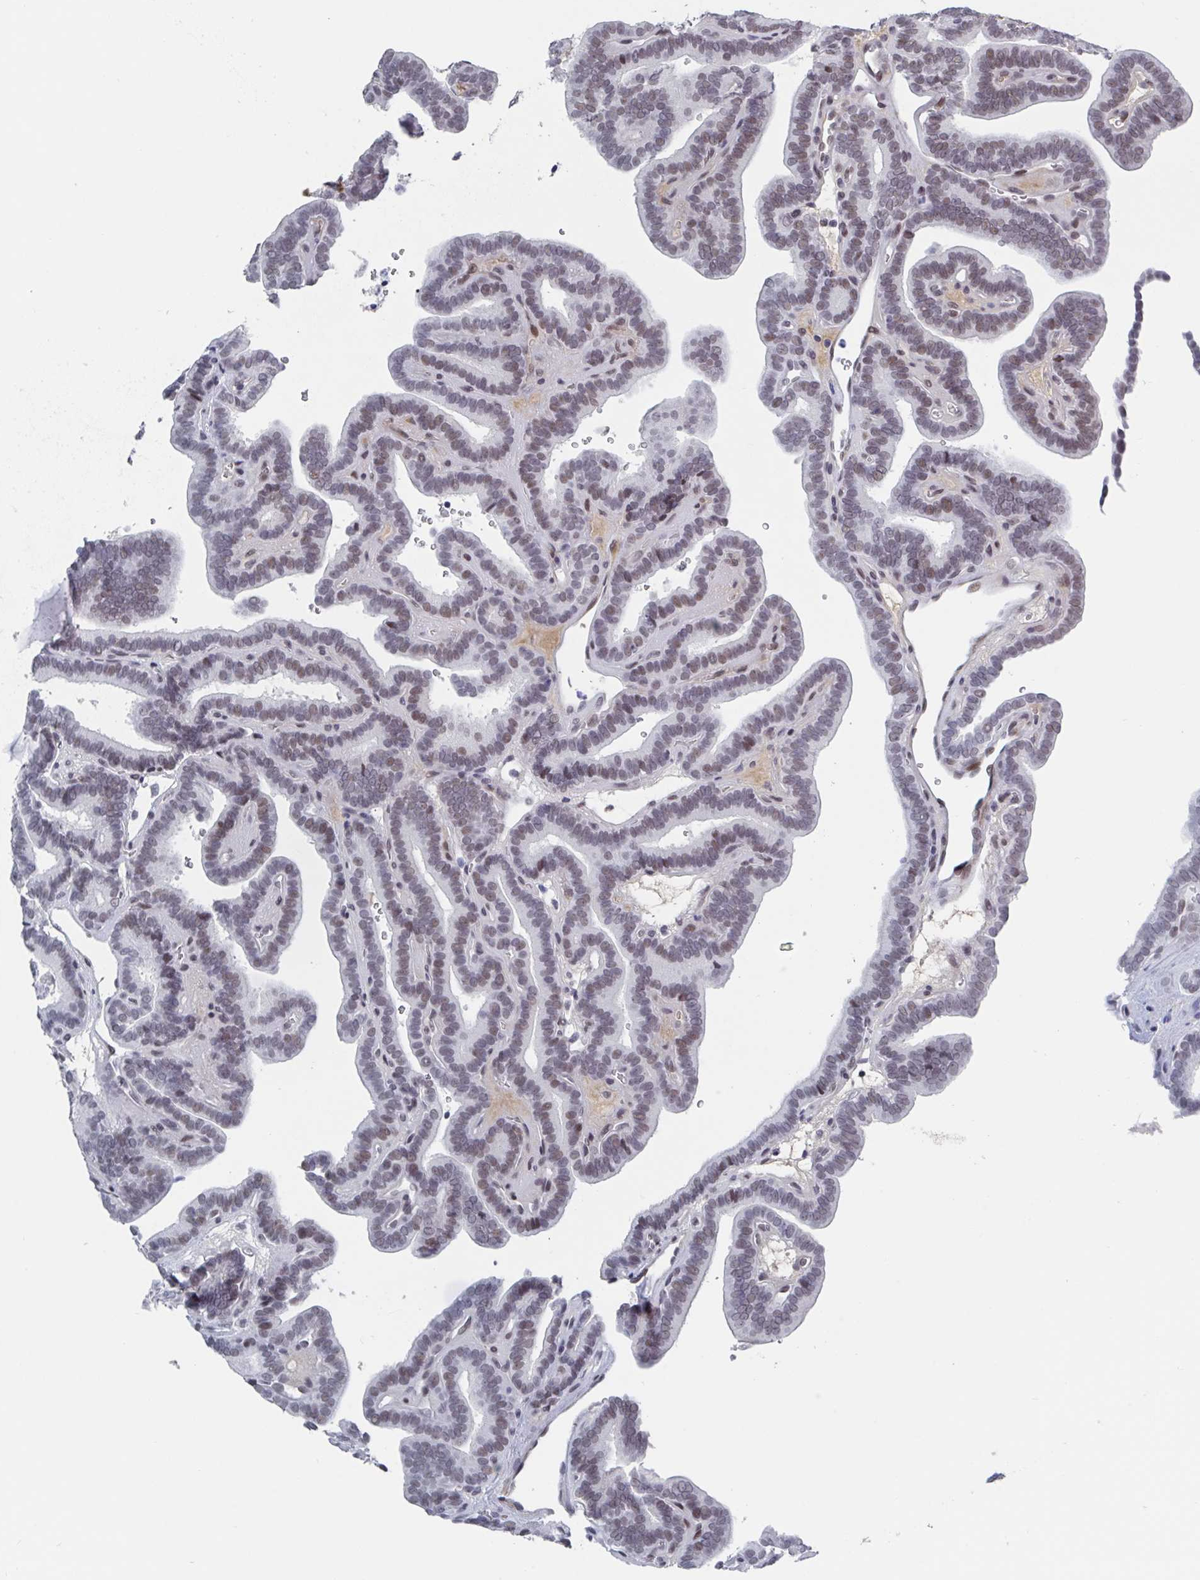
{"staining": {"intensity": "weak", "quantity": "25%-75%", "location": "nuclear"}, "tissue": "thyroid cancer", "cell_type": "Tumor cells", "image_type": "cancer", "snomed": [{"axis": "morphology", "description": "Papillary adenocarcinoma, NOS"}, {"axis": "topography", "description": "Thyroid gland"}], "caption": "Thyroid cancer (papillary adenocarcinoma) stained for a protein (brown) demonstrates weak nuclear positive expression in approximately 25%-75% of tumor cells.", "gene": "BCL7B", "patient": {"sex": "female", "age": 21}}